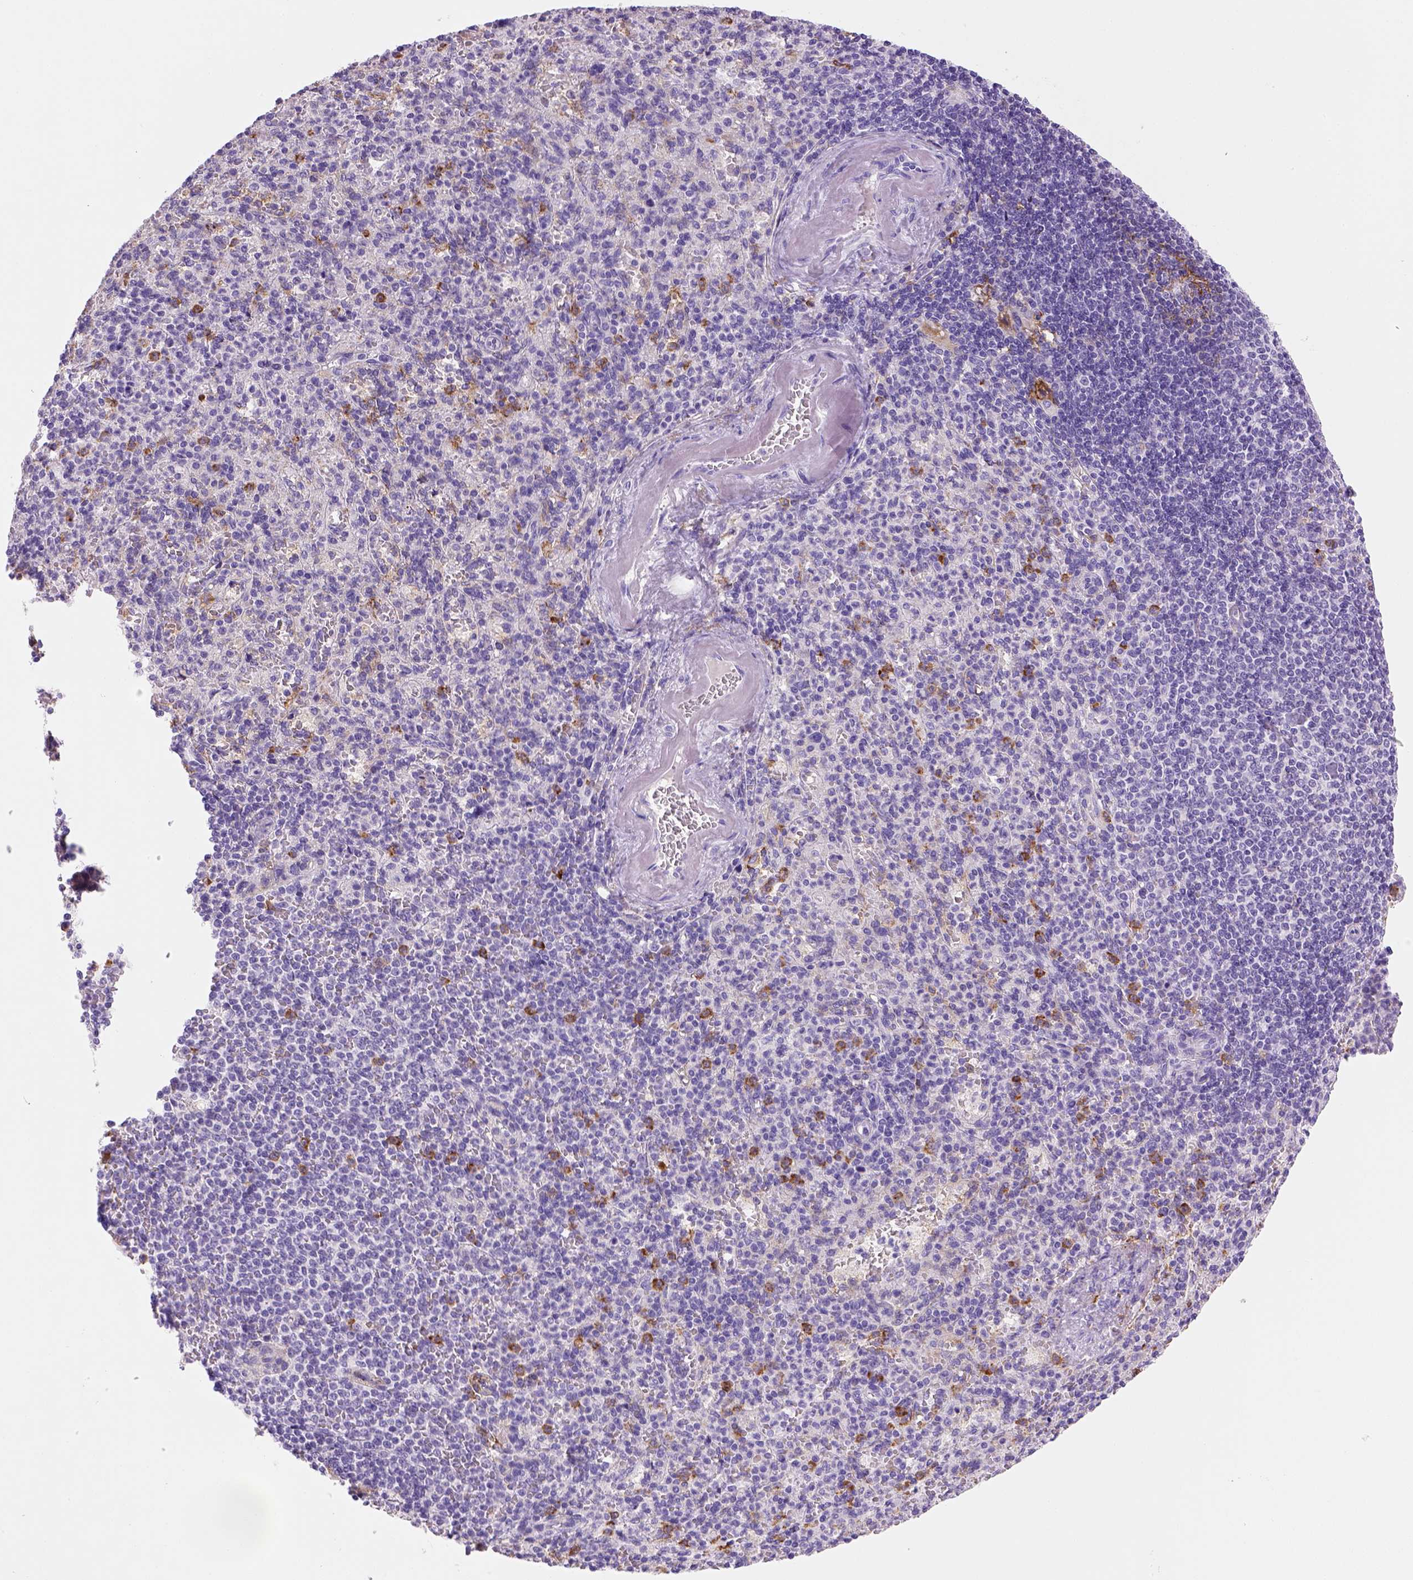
{"staining": {"intensity": "moderate", "quantity": "<25%", "location": "cytoplasmic/membranous"}, "tissue": "spleen", "cell_type": "Cells in red pulp", "image_type": "normal", "snomed": [{"axis": "morphology", "description": "Normal tissue, NOS"}, {"axis": "topography", "description": "Spleen"}], "caption": "Spleen stained with DAB (3,3'-diaminobenzidine) immunohistochemistry (IHC) shows low levels of moderate cytoplasmic/membranous staining in approximately <25% of cells in red pulp.", "gene": "CD14", "patient": {"sex": "female", "age": 74}}